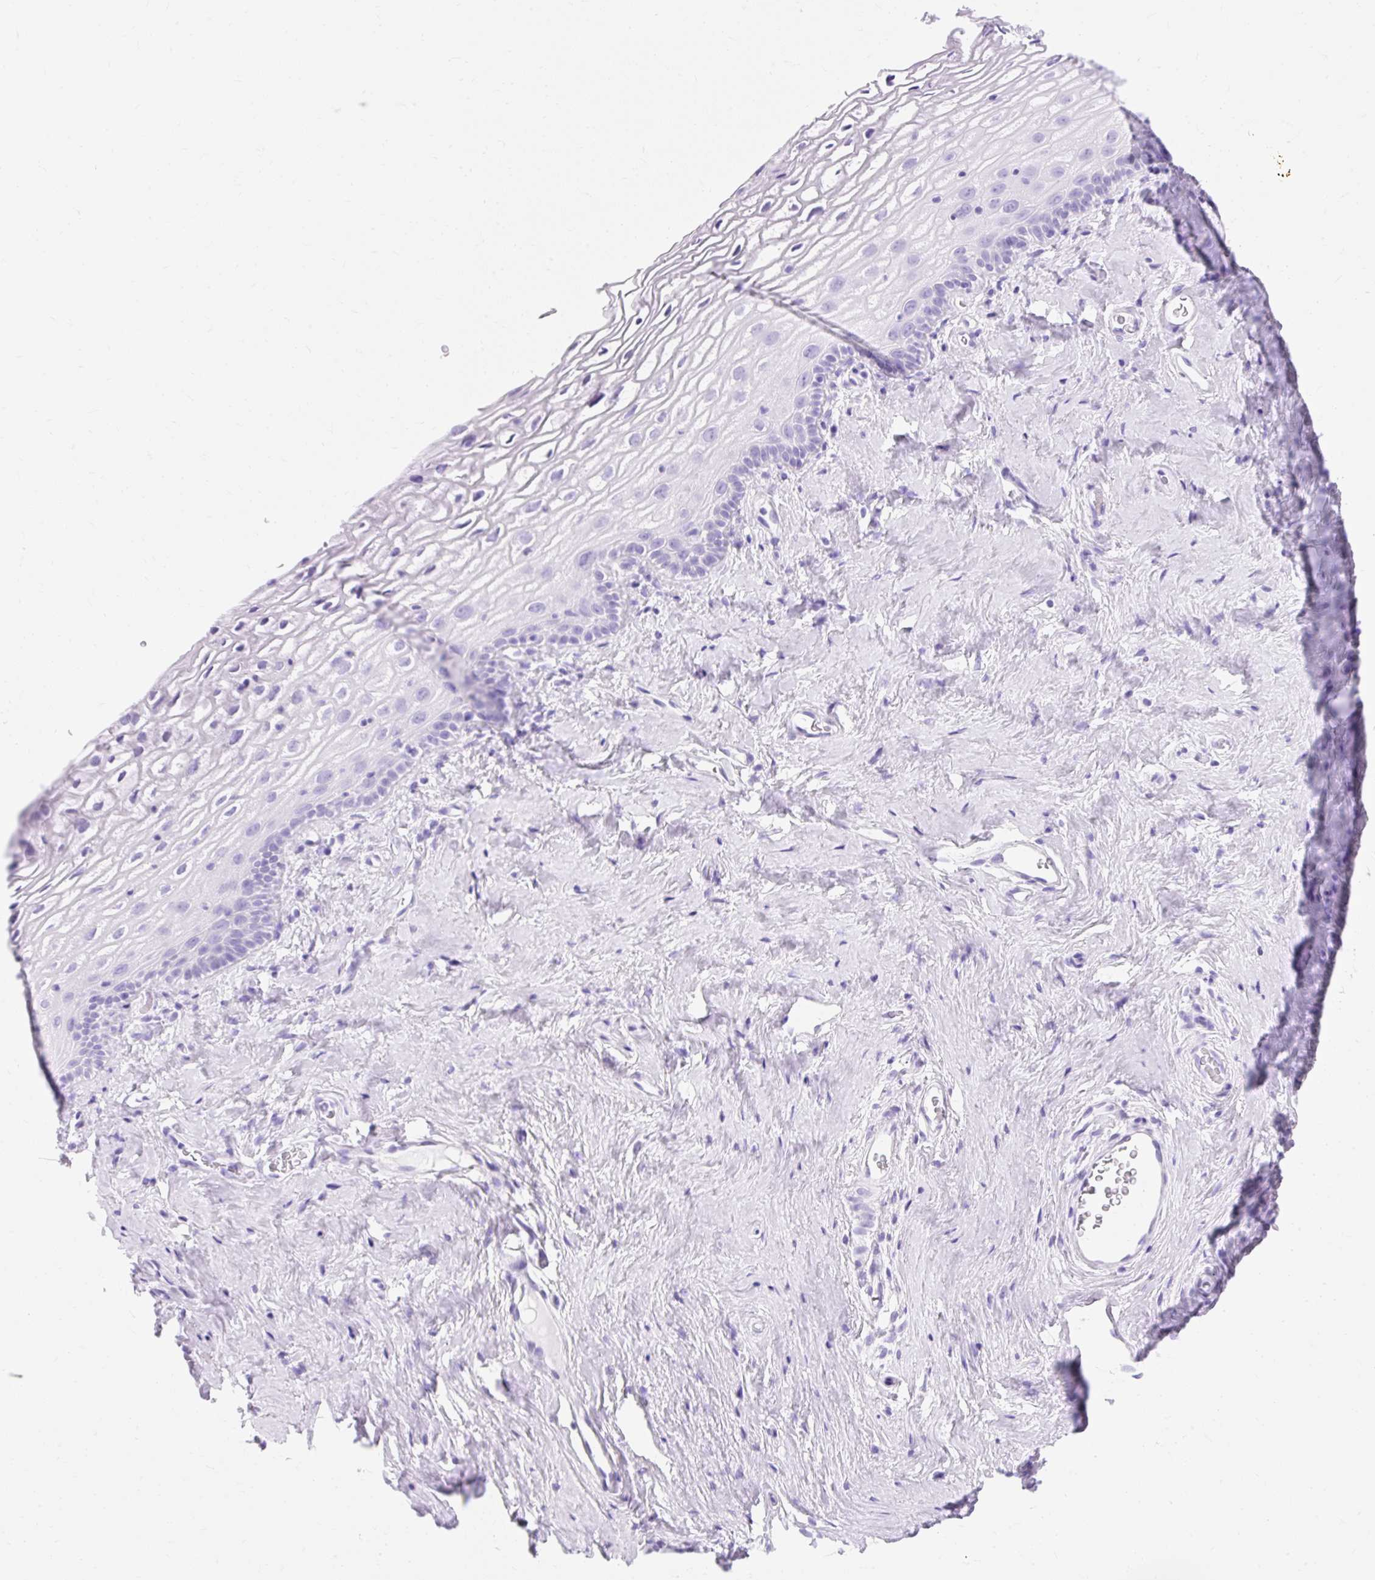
{"staining": {"intensity": "negative", "quantity": "none", "location": "none"}, "tissue": "vagina", "cell_type": "Squamous epithelial cells", "image_type": "normal", "snomed": [{"axis": "morphology", "description": "Normal tissue, NOS"}, {"axis": "morphology", "description": "Adenocarcinoma, NOS"}, {"axis": "topography", "description": "Rectum"}, {"axis": "topography", "description": "Vagina"}, {"axis": "topography", "description": "Peripheral nerve tissue"}], "caption": "This is an immunohistochemistry photomicrograph of unremarkable human vagina. There is no positivity in squamous epithelial cells.", "gene": "MBP", "patient": {"sex": "female", "age": 71}}